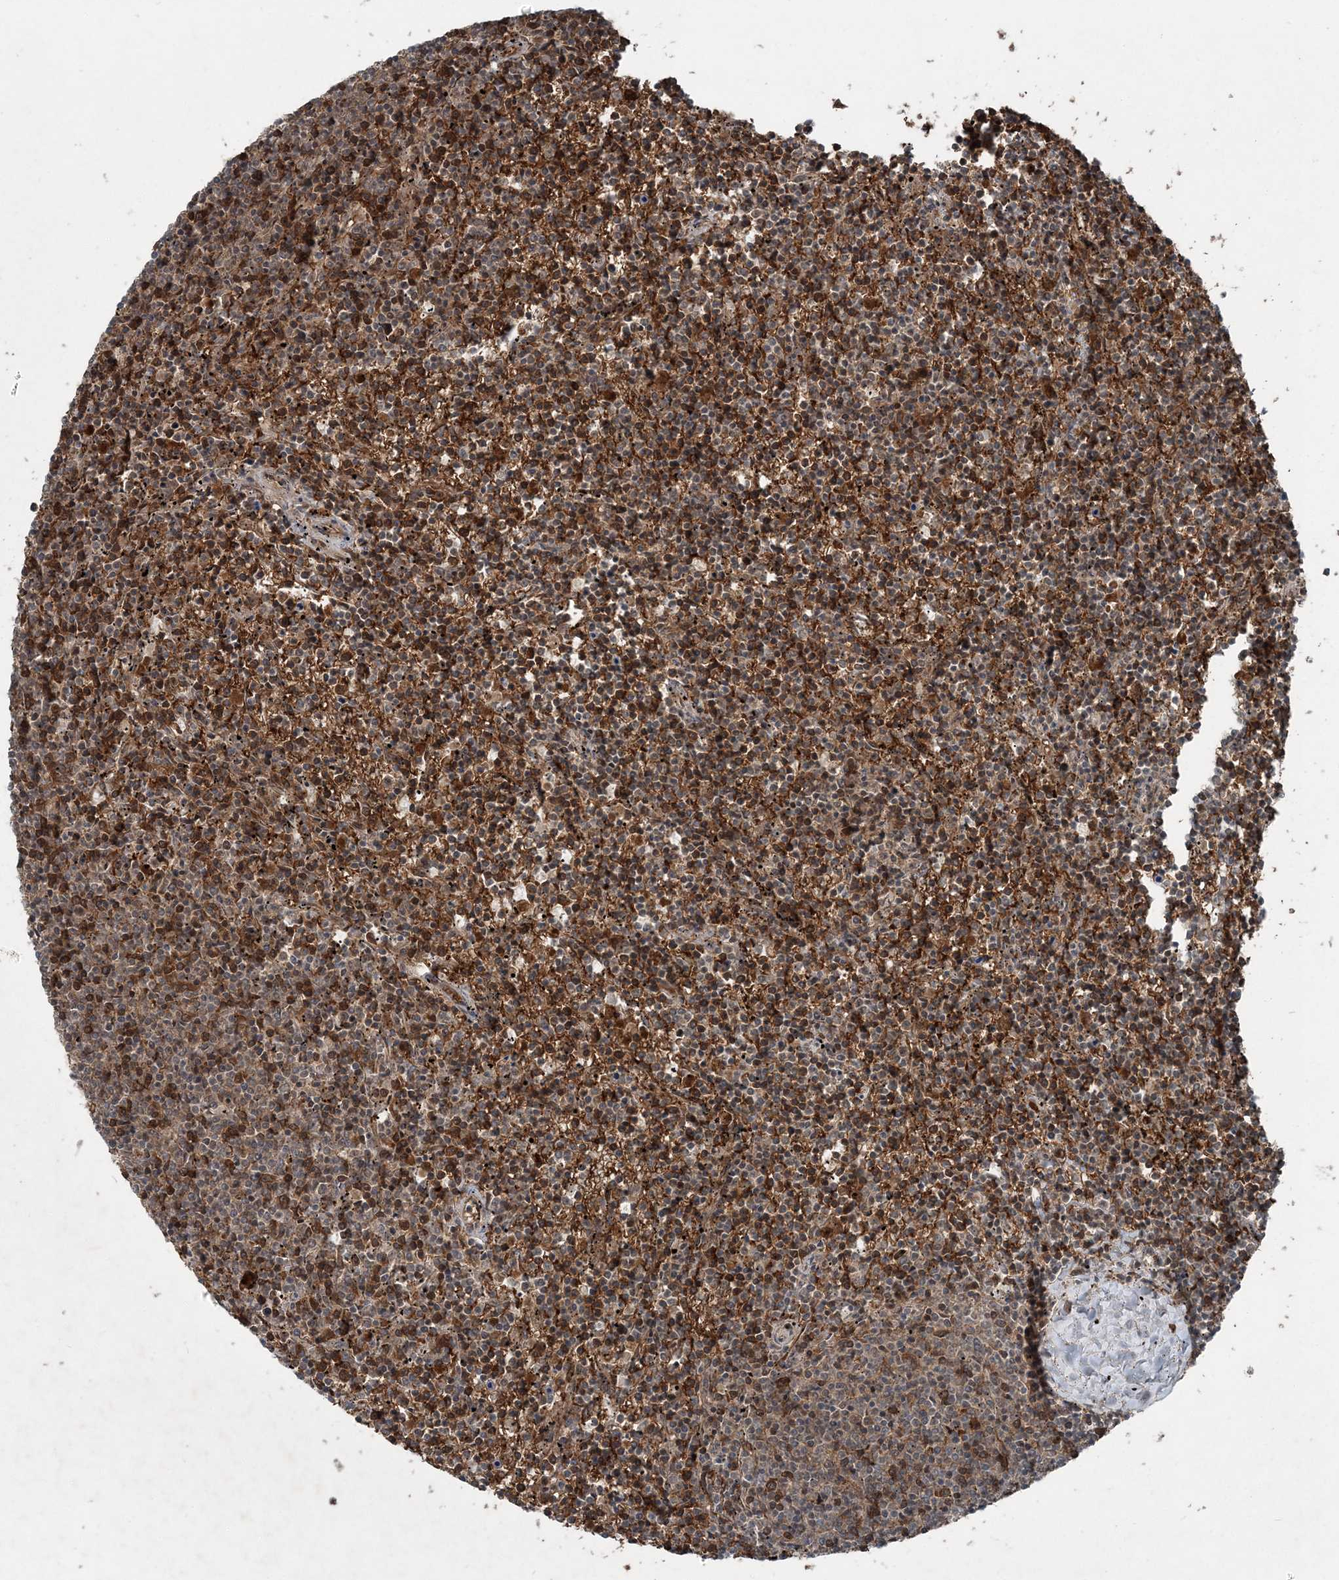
{"staining": {"intensity": "moderate", "quantity": ">75%", "location": "cytoplasmic/membranous"}, "tissue": "lymphoma", "cell_type": "Tumor cells", "image_type": "cancer", "snomed": [{"axis": "morphology", "description": "Malignant lymphoma, non-Hodgkin's type, Low grade"}, {"axis": "topography", "description": "Spleen"}], "caption": "The immunohistochemical stain shows moderate cytoplasmic/membranous expression in tumor cells of low-grade malignant lymphoma, non-Hodgkin's type tissue.", "gene": "FBXL17", "patient": {"sex": "female", "age": 50}}